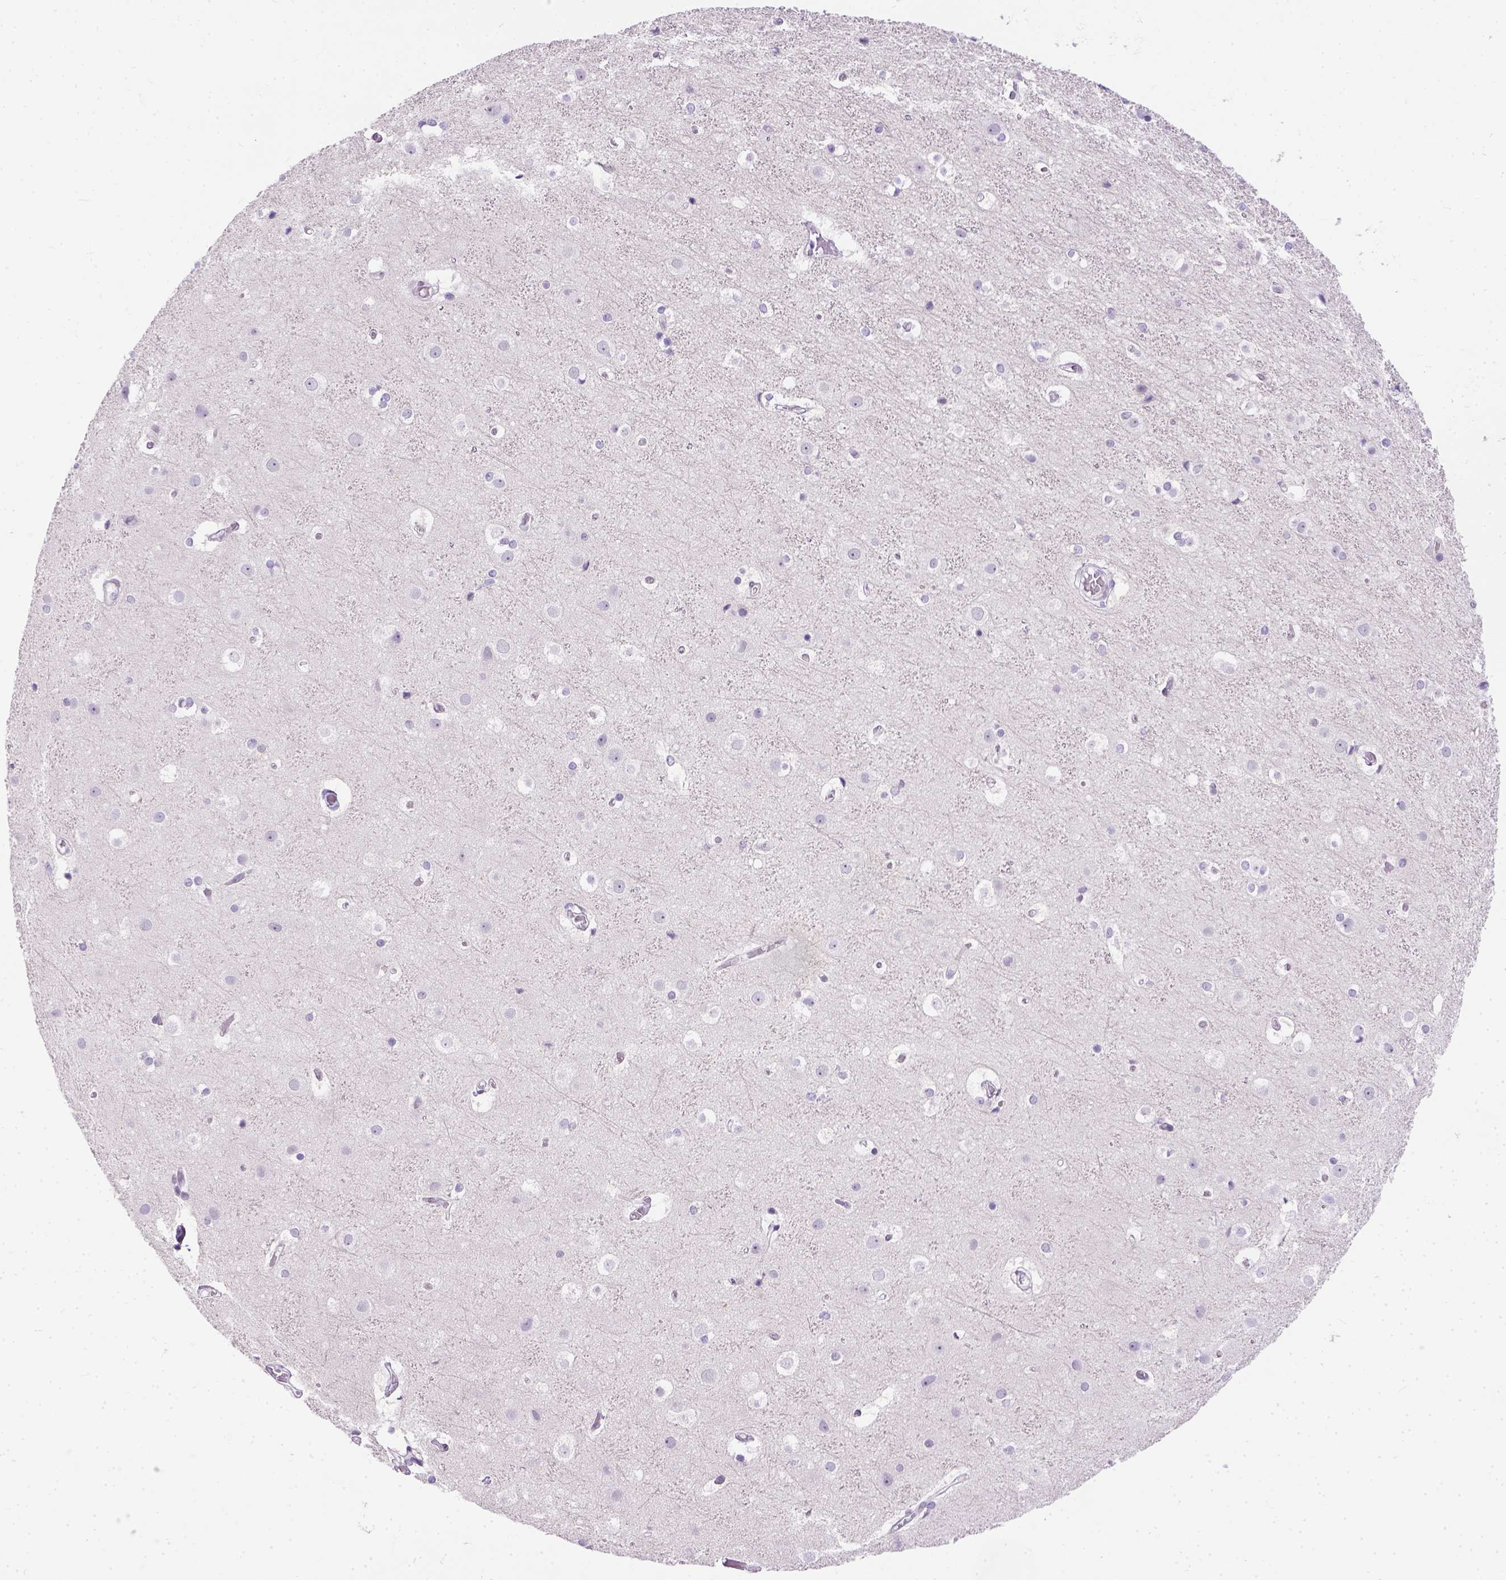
{"staining": {"intensity": "negative", "quantity": "none", "location": "none"}, "tissue": "cerebral cortex", "cell_type": "Endothelial cells", "image_type": "normal", "snomed": [{"axis": "morphology", "description": "Normal tissue, NOS"}, {"axis": "topography", "description": "Cerebral cortex"}], "caption": "The photomicrograph exhibits no significant expression in endothelial cells of cerebral cortex. (Brightfield microscopy of DAB IHC at high magnification).", "gene": "FAM184B", "patient": {"sex": "female", "age": 52}}